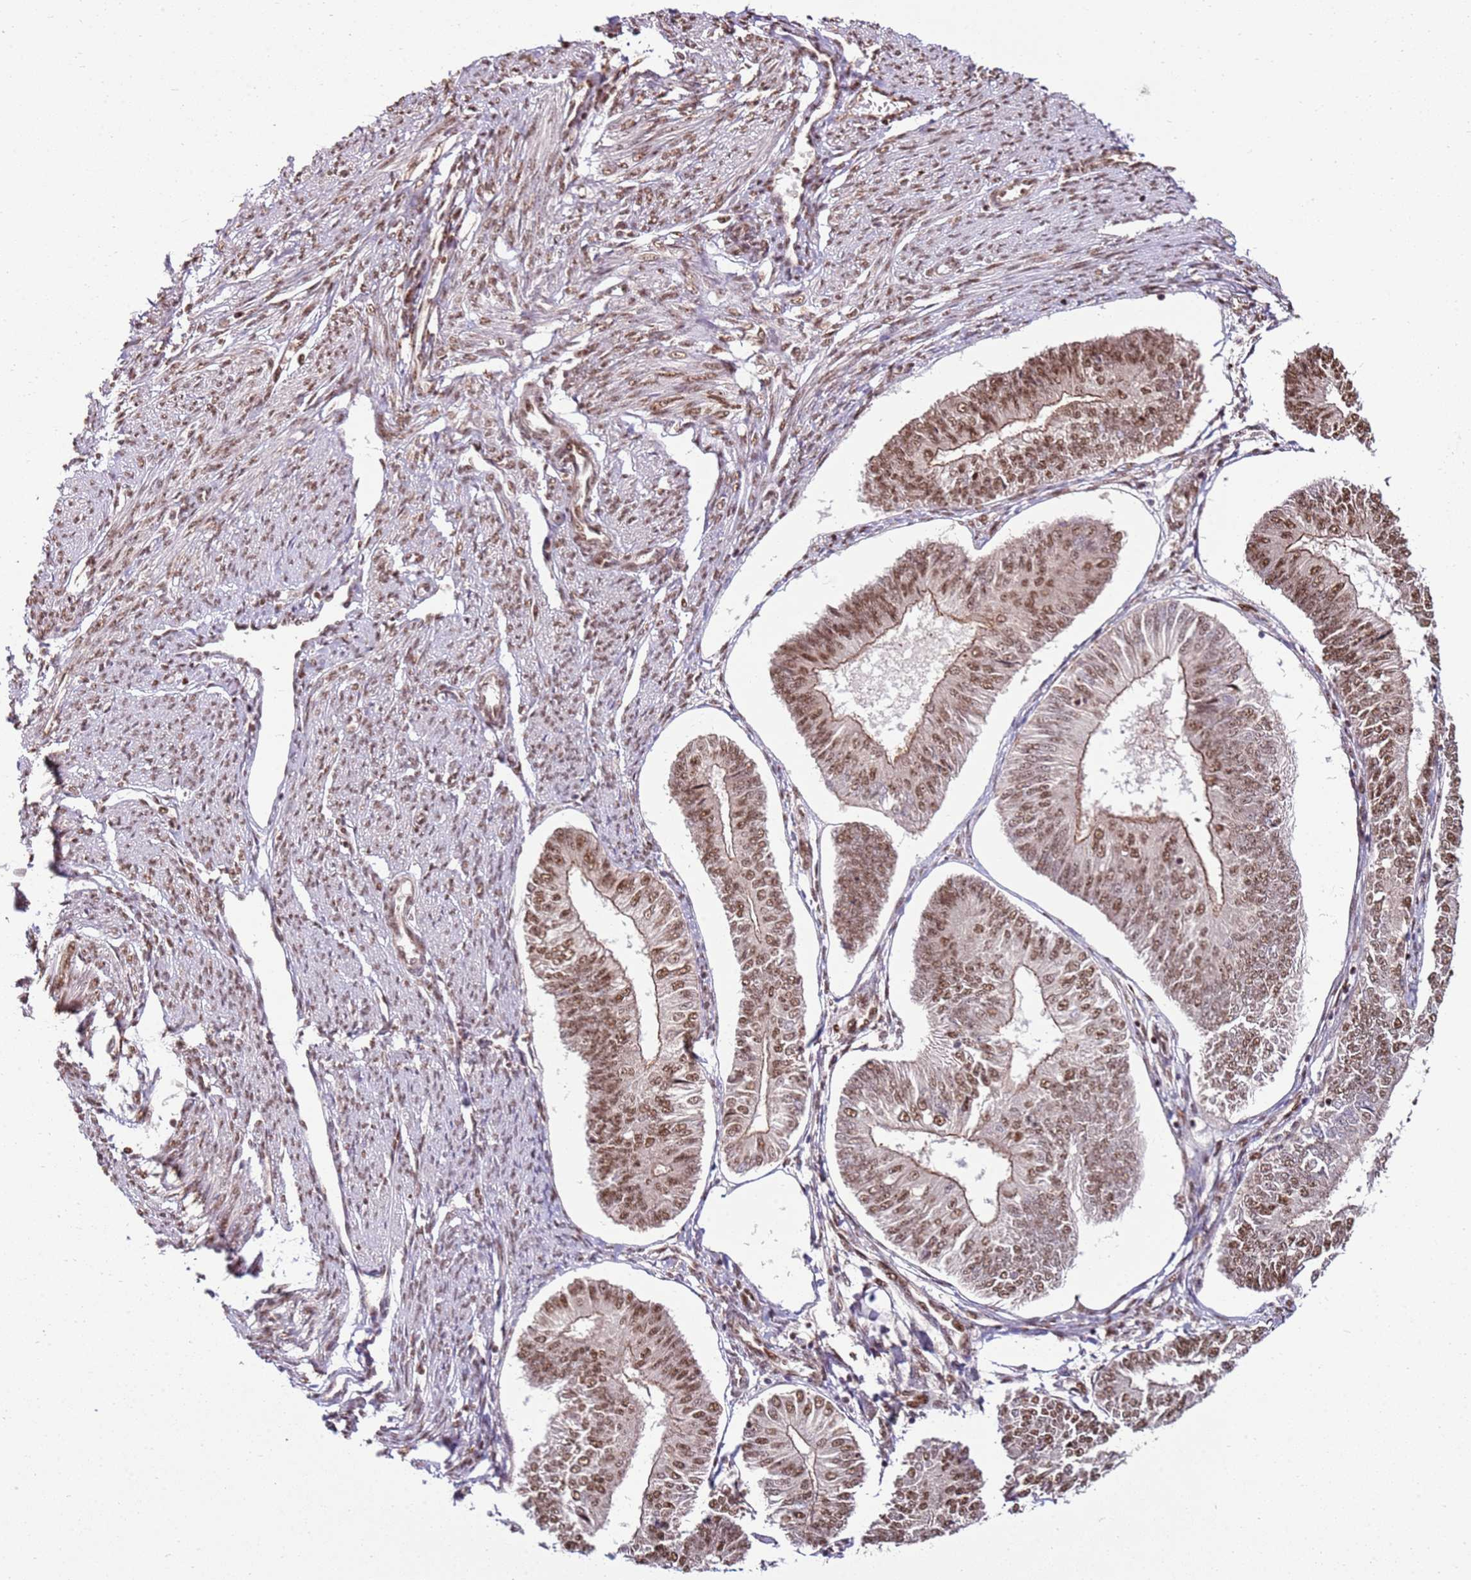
{"staining": {"intensity": "moderate", "quantity": ">75%", "location": "cytoplasmic/membranous,nuclear"}, "tissue": "endometrial cancer", "cell_type": "Tumor cells", "image_type": "cancer", "snomed": [{"axis": "morphology", "description": "Adenocarcinoma, NOS"}, {"axis": "topography", "description": "Endometrium"}], "caption": "Moderate cytoplasmic/membranous and nuclear protein positivity is seen in approximately >75% of tumor cells in endometrial cancer.", "gene": "ZBTB12", "patient": {"sex": "female", "age": 58}}